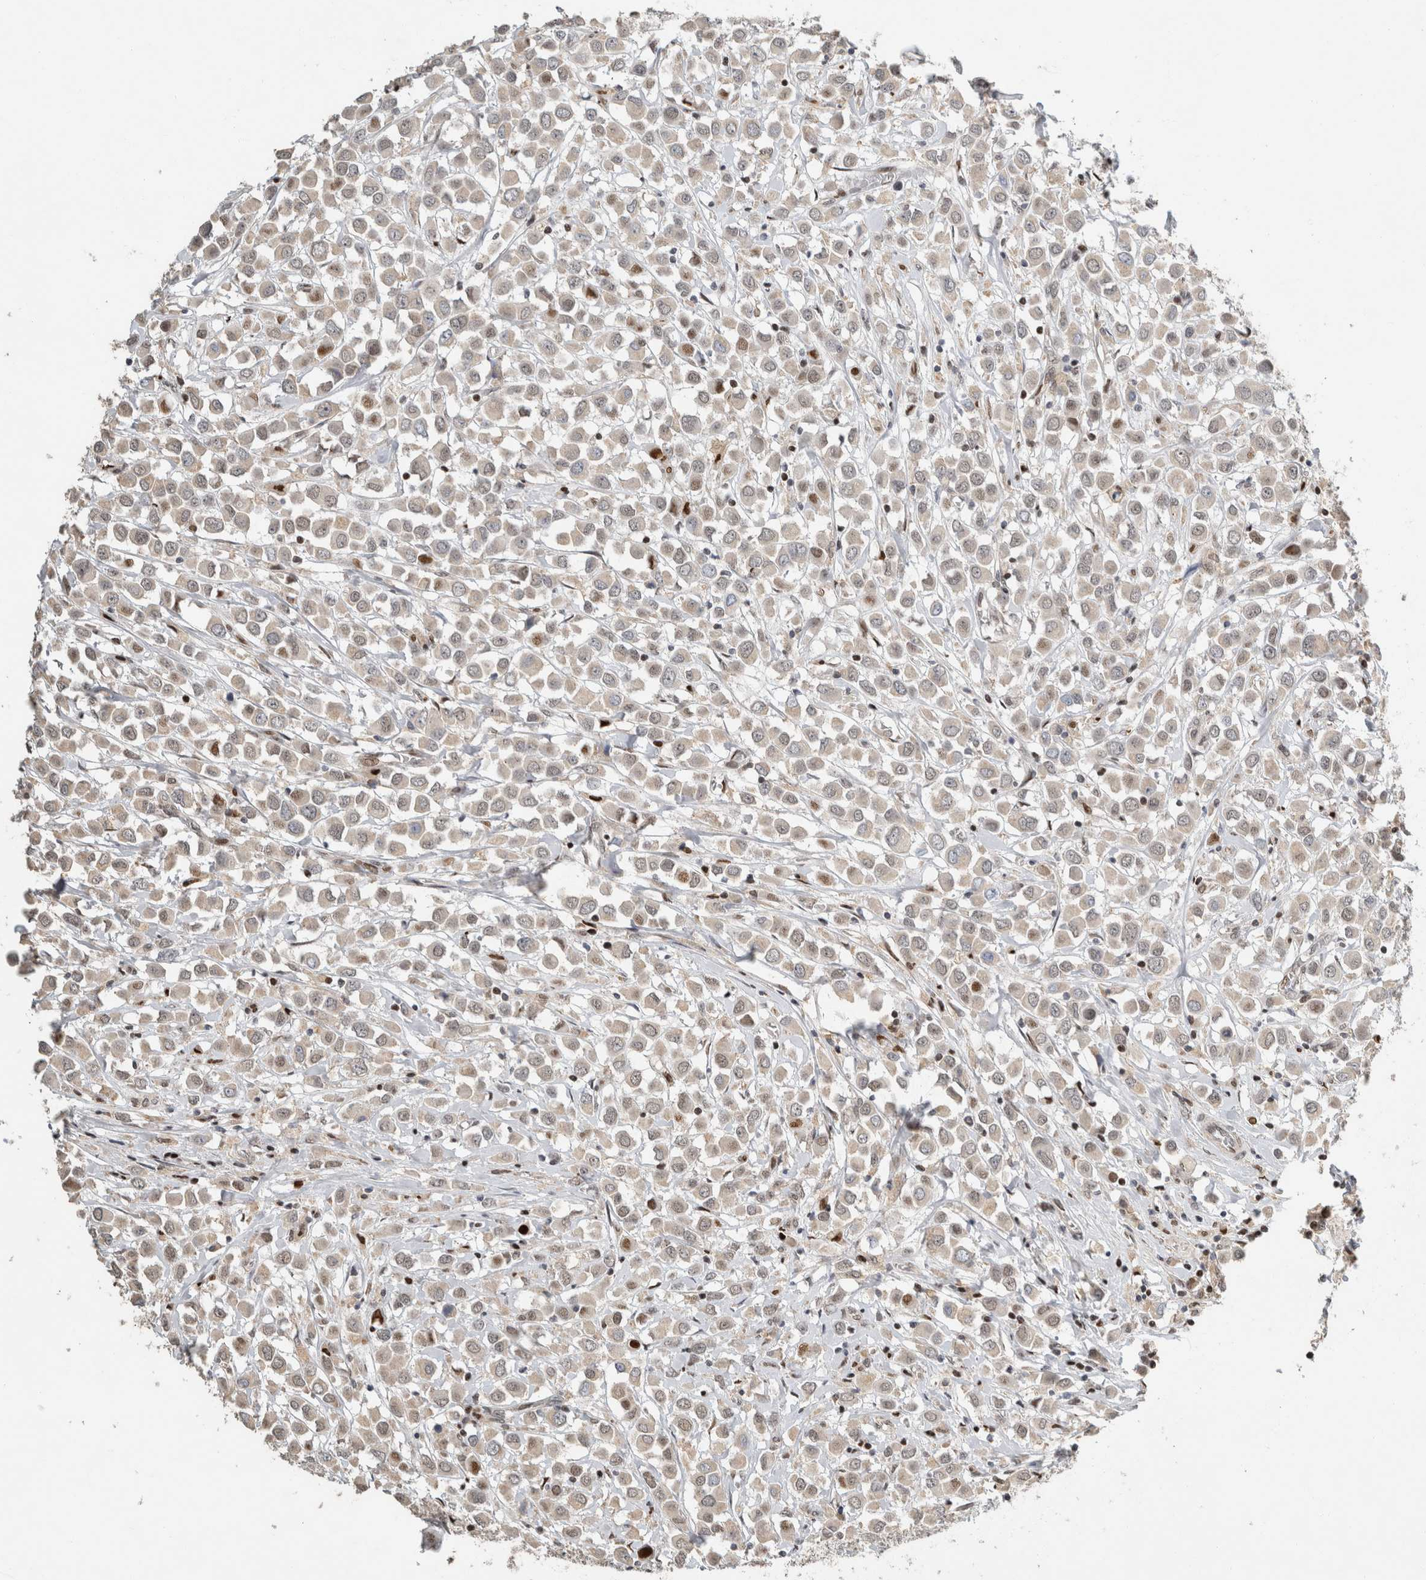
{"staining": {"intensity": "moderate", "quantity": "<25%", "location": "nuclear"}, "tissue": "breast cancer", "cell_type": "Tumor cells", "image_type": "cancer", "snomed": [{"axis": "morphology", "description": "Duct carcinoma"}, {"axis": "topography", "description": "Breast"}], "caption": "There is low levels of moderate nuclear staining in tumor cells of breast cancer (infiltrating ductal carcinoma), as demonstrated by immunohistochemical staining (brown color).", "gene": "C8orf58", "patient": {"sex": "female", "age": 61}}